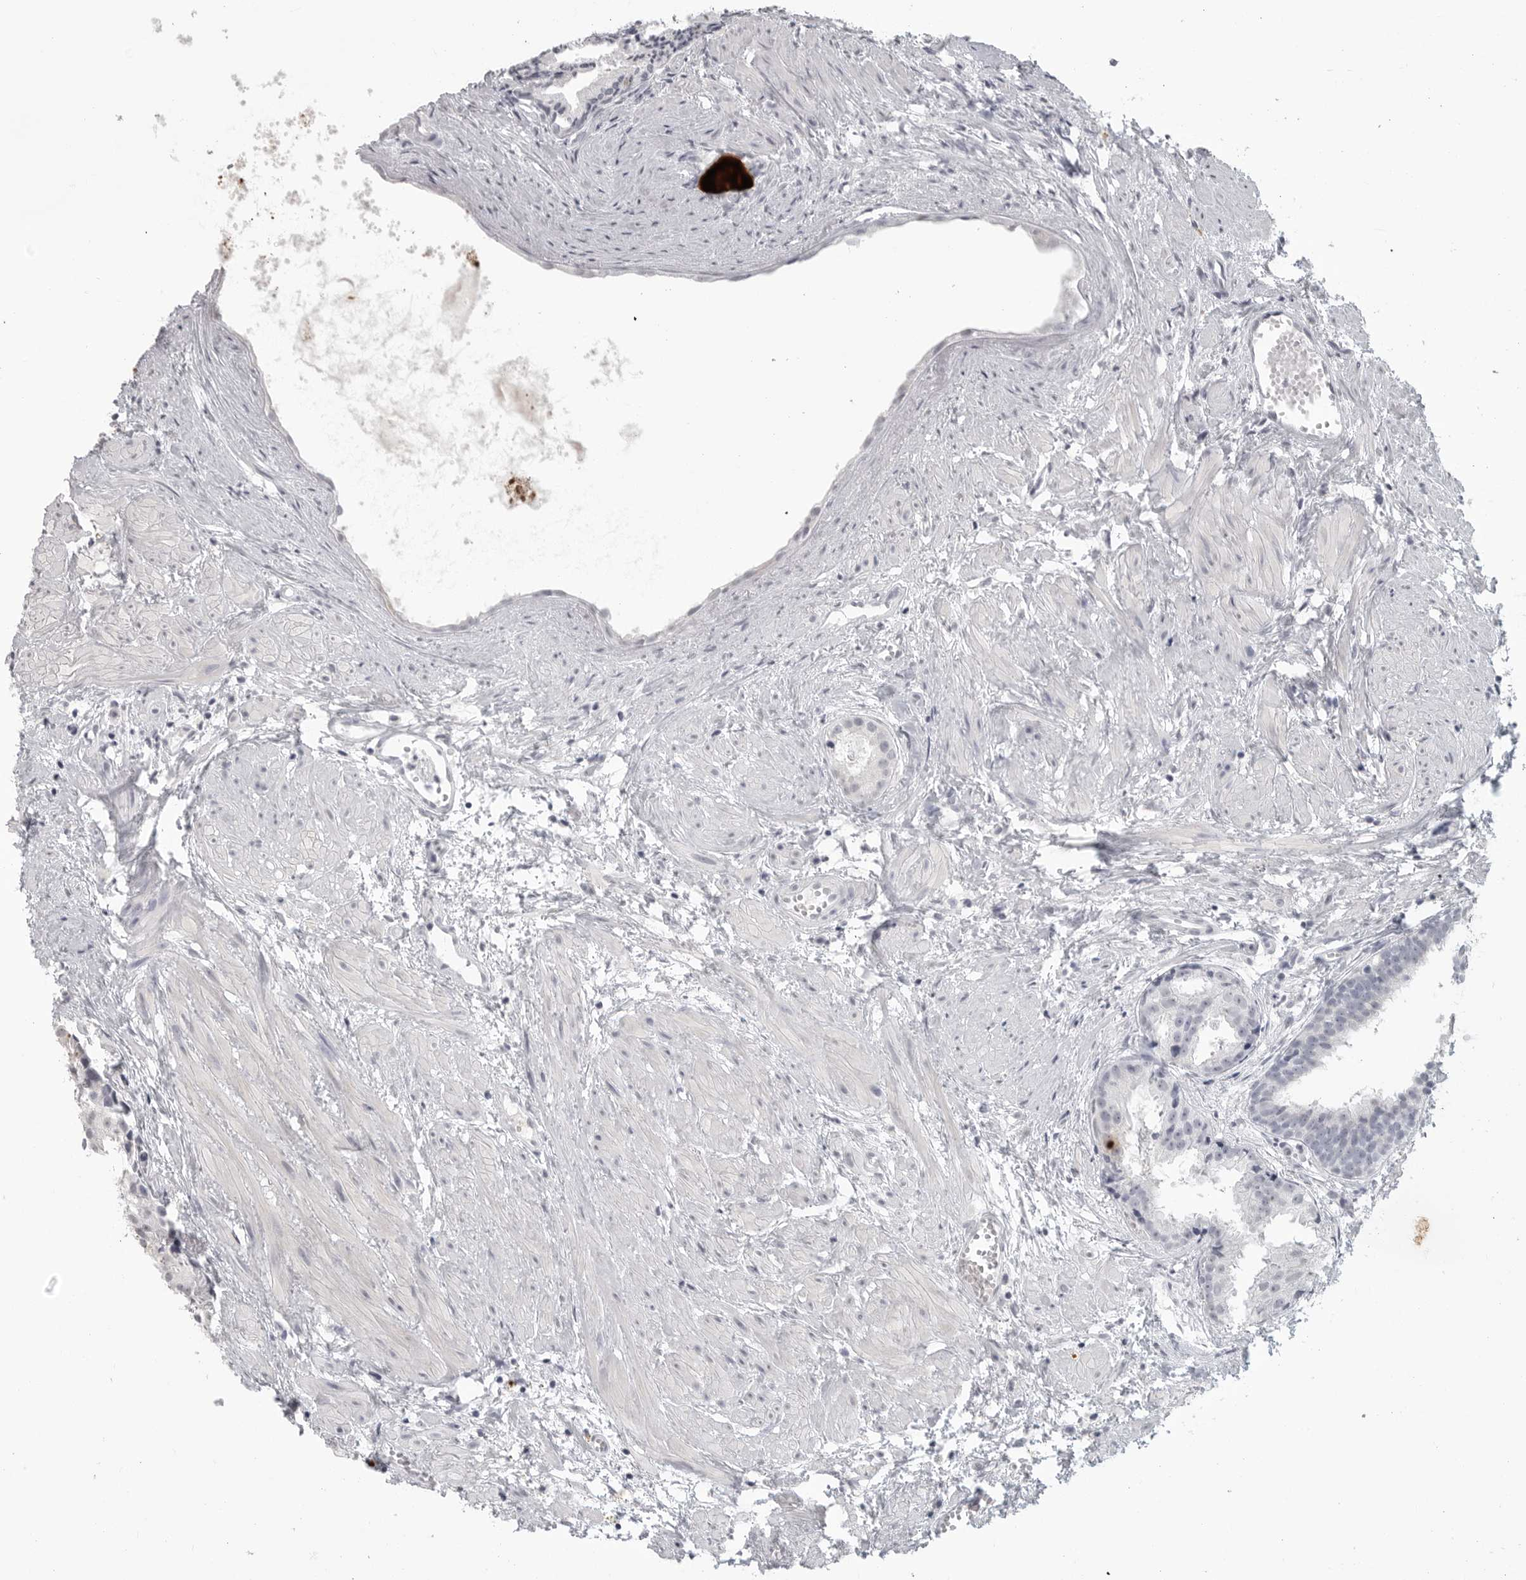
{"staining": {"intensity": "negative", "quantity": "none", "location": "none"}, "tissue": "prostate cancer", "cell_type": "Tumor cells", "image_type": "cancer", "snomed": [{"axis": "morphology", "description": "Adenocarcinoma, Low grade"}, {"axis": "topography", "description": "Prostate"}], "caption": "The IHC image has no significant positivity in tumor cells of prostate cancer (adenocarcinoma (low-grade)) tissue.", "gene": "PRSS1", "patient": {"sex": "male", "age": 88}}